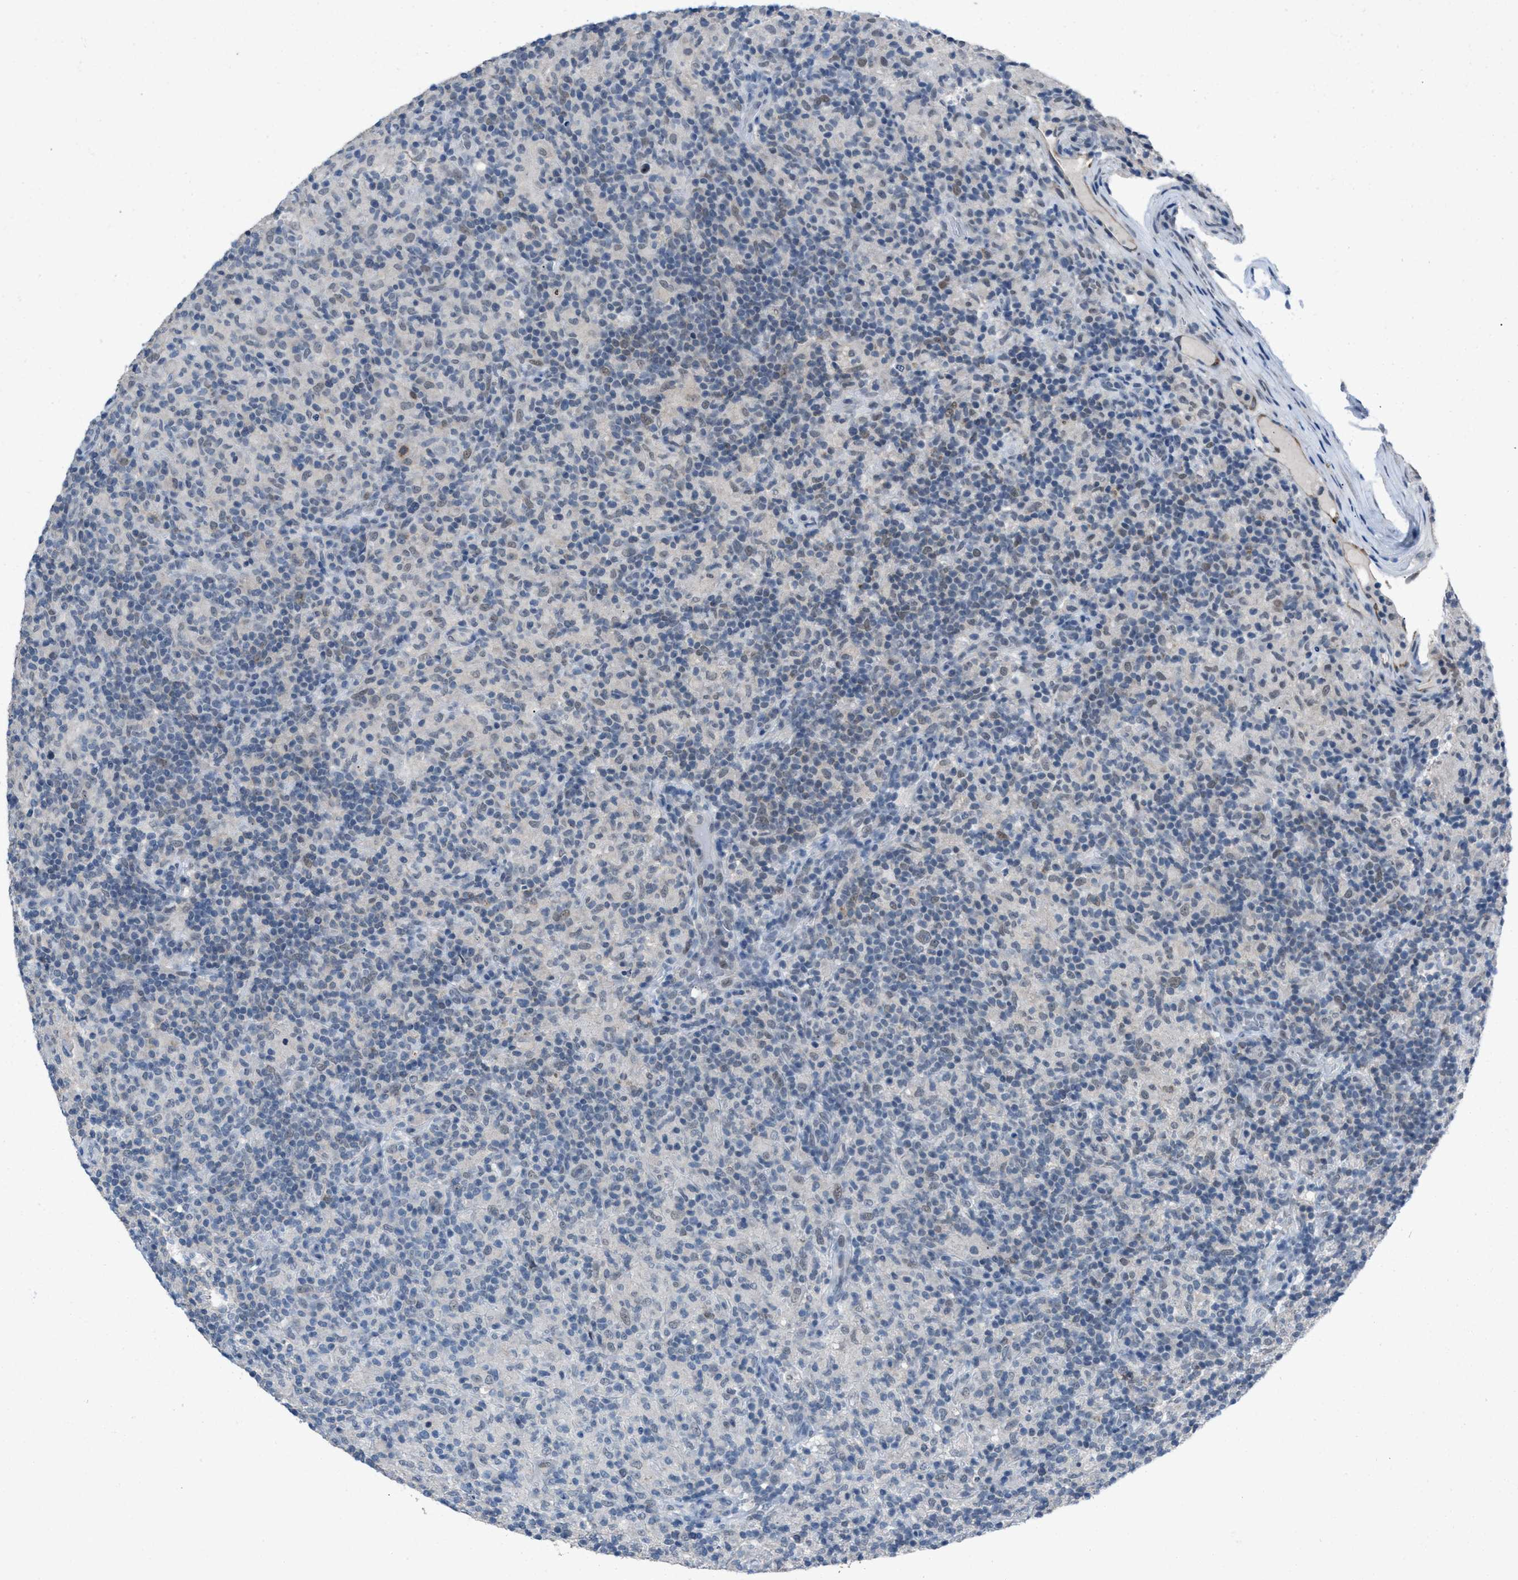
{"staining": {"intensity": "weak", "quantity": "<25%", "location": "cytoplasmic/membranous"}, "tissue": "lymphoma", "cell_type": "Tumor cells", "image_type": "cancer", "snomed": [{"axis": "morphology", "description": "Hodgkin's disease, NOS"}, {"axis": "topography", "description": "Lymph node"}], "caption": "Lymphoma was stained to show a protein in brown. There is no significant expression in tumor cells. (Stains: DAB (3,3'-diaminobenzidine) immunohistochemistry (IHC) with hematoxylin counter stain, Microscopy: brightfield microscopy at high magnification).", "gene": "ANAPC11", "patient": {"sex": "male", "age": 70}}